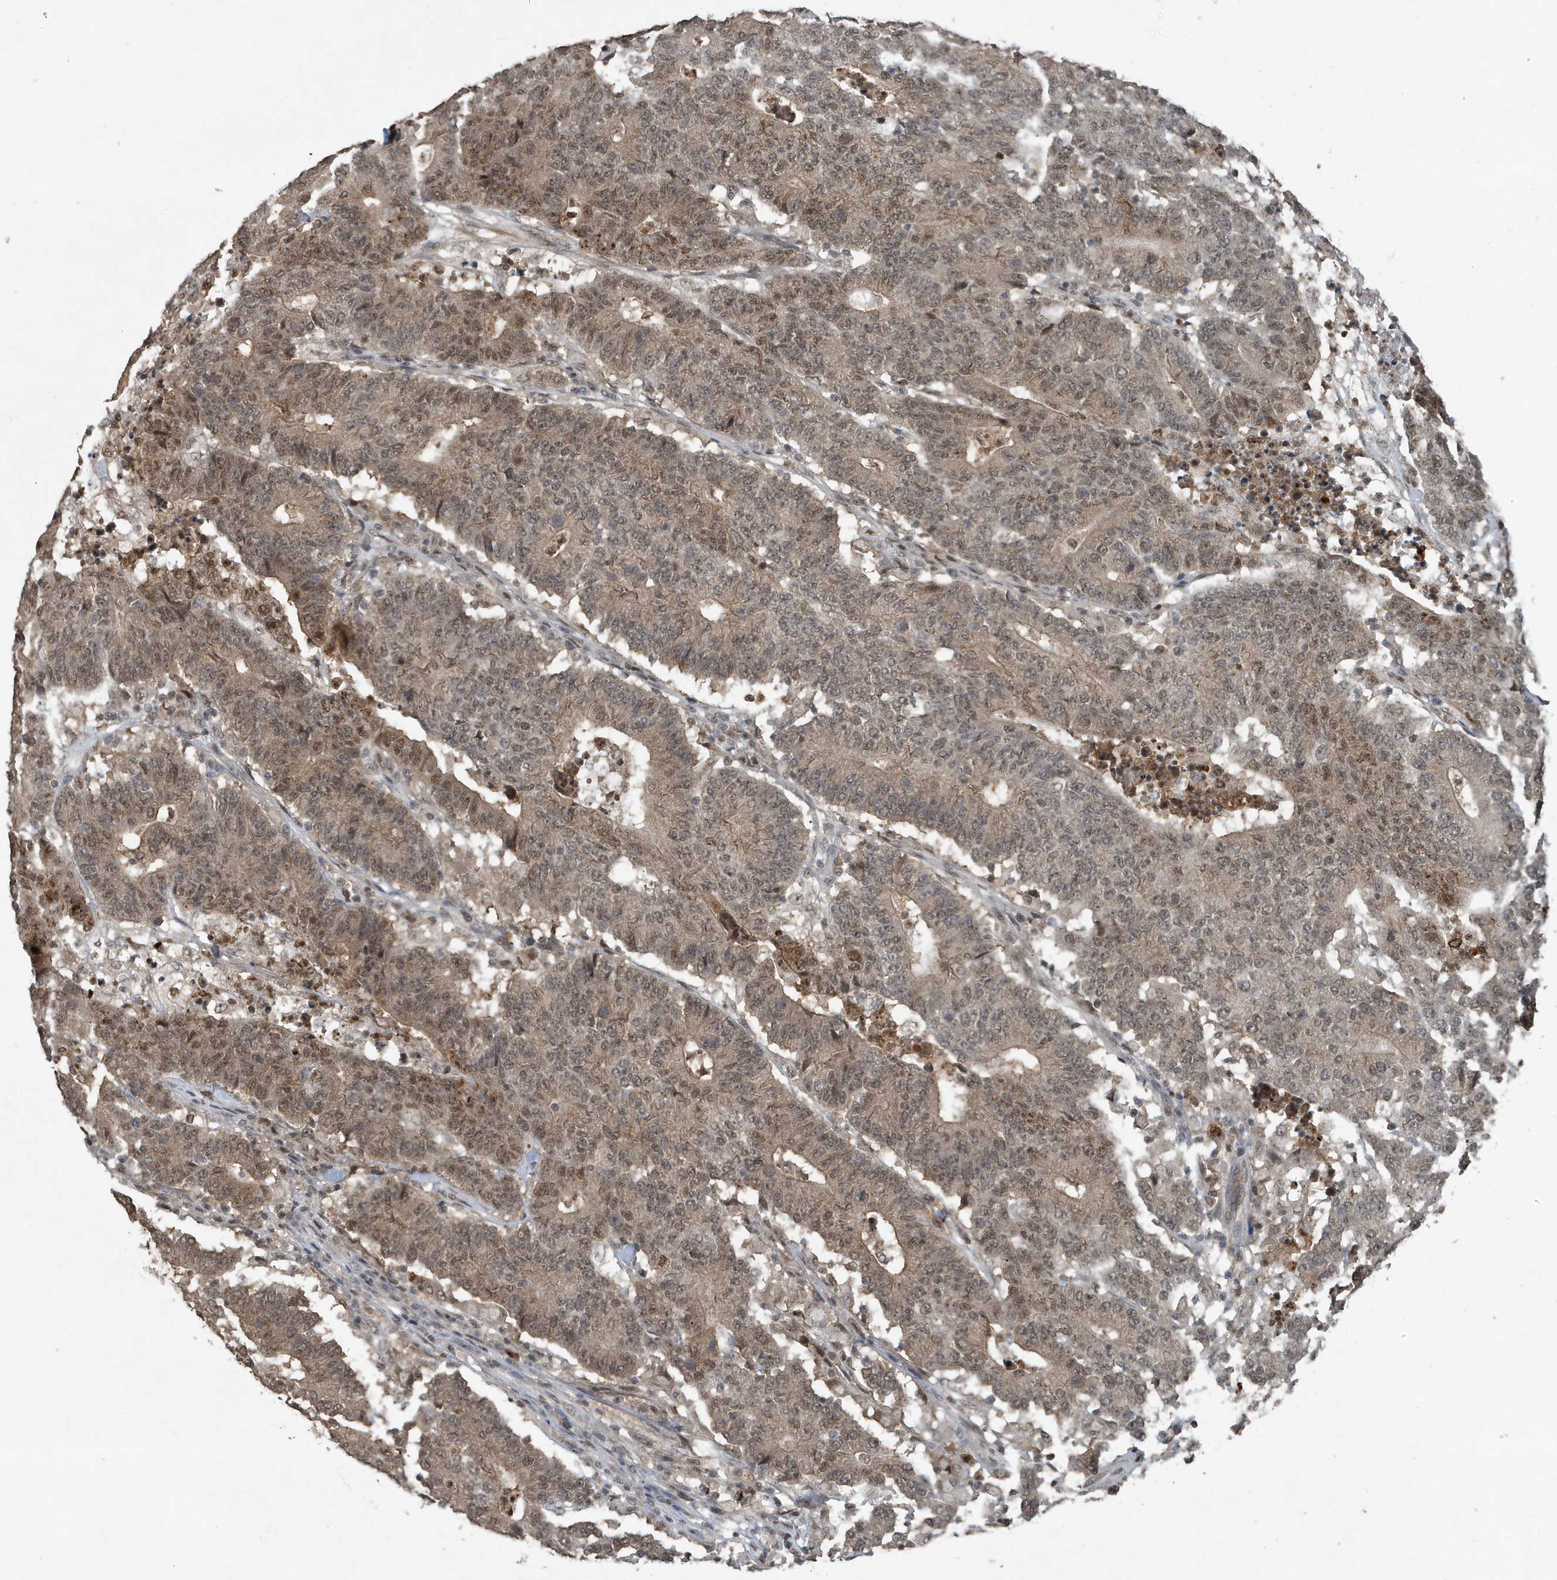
{"staining": {"intensity": "moderate", "quantity": "25%-75%", "location": "cytoplasmic/membranous,nuclear"}, "tissue": "colorectal cancer", "cell_type": "Tumor cells", "image_type": "cancer", "snomed": [{"axis": "morphology", "description": "Normal tissue, NOS"}, {"axis": "morphology", "description": "Adenocarcinoma, NOS"}, {"axis": "topography", "description": "Colon"}], "caption": "Colorectal cancer (adenocarcinoma) tissue displays moderate cytoplasmic/membranous and nuclear positivity in approximately 25%-75% of tumor cells", "gene": "HSPA1A", "patient": {"sex": "female", "age": 75}}